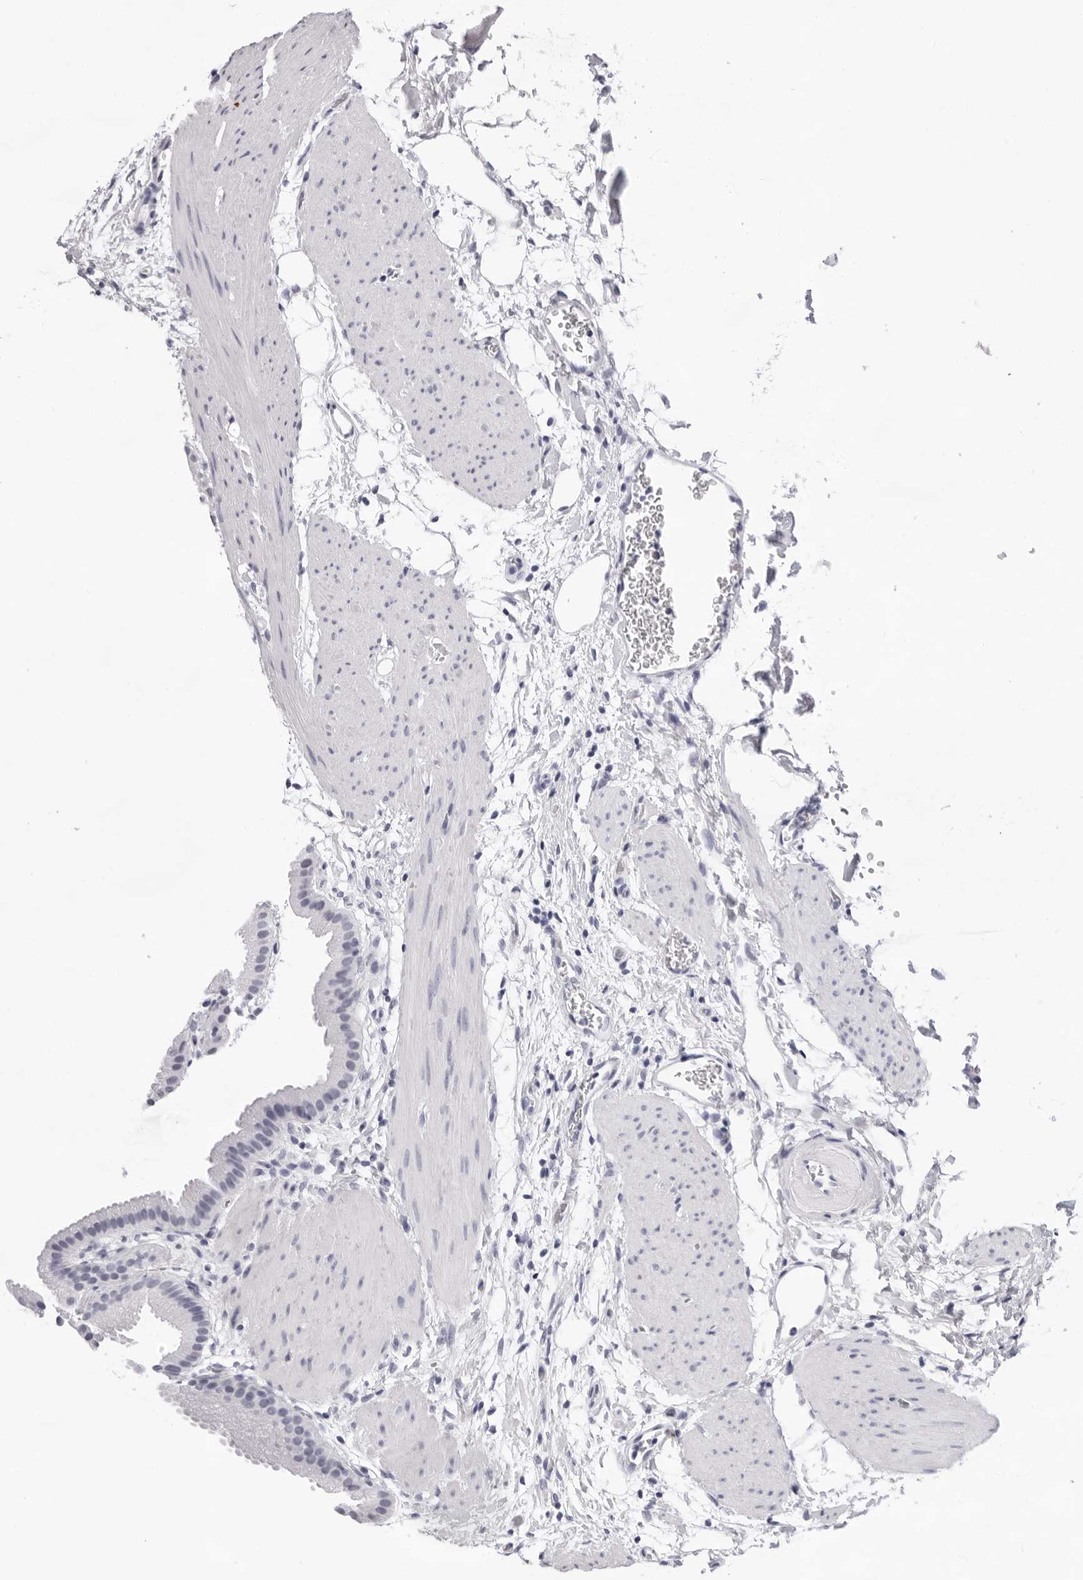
{"staining": {"intensity": "weak", "quantity": "<25%", "location": "nuclear"}, "tissue": "gallbladder", "cell_type": "Glandular cells", "image_type": "normal", "snomed": [{"axis": "morphology", "description": "Normal tissue, NOS"}, {"axis": "topography", "description": "Gallbladder"}], "caption": "IHC photomicrograph of benign gallbladder stained for a protein (brown), which reveals no expression in glandular cells.", "gene": "USP1", "patient": {"sex": "female", "age": 64}}